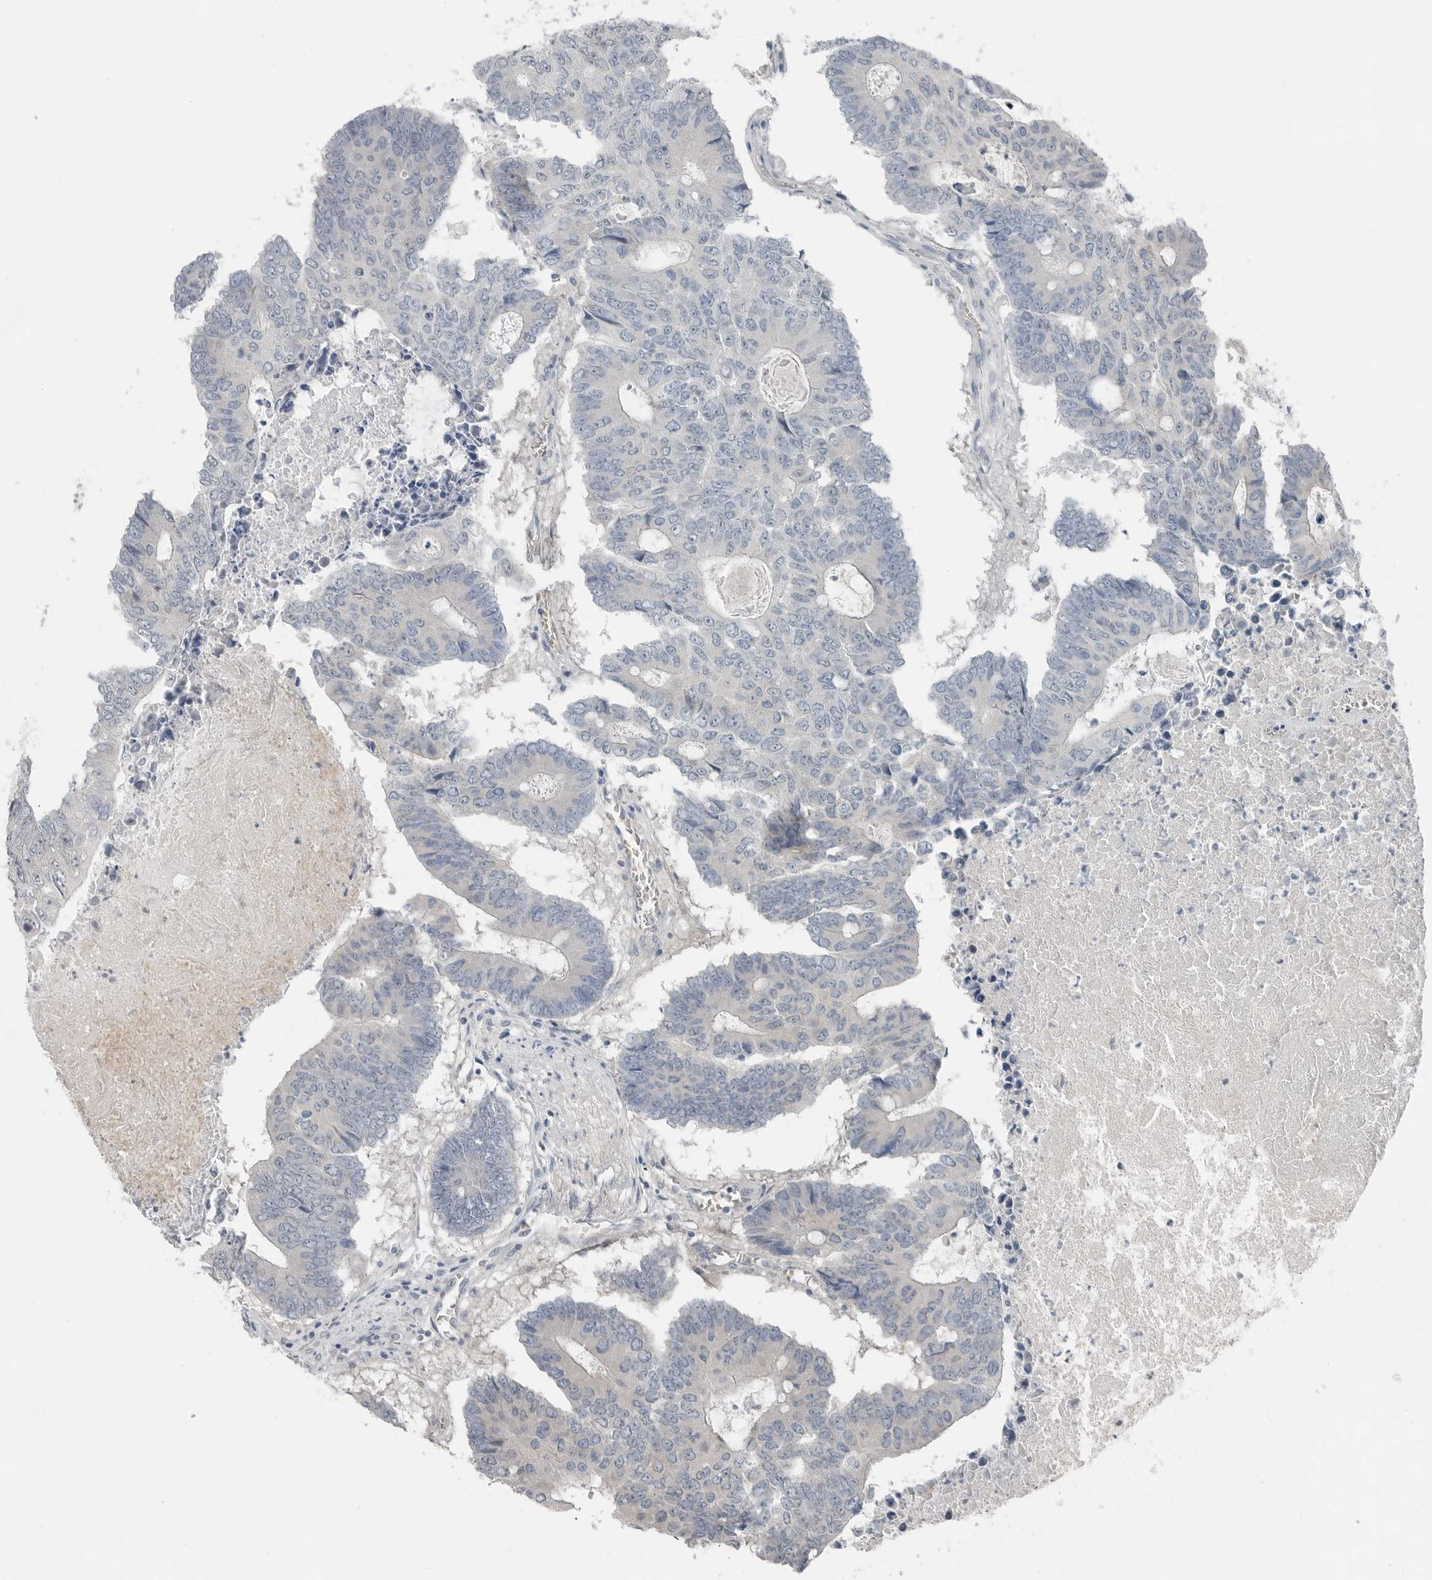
{"staining": {"intensity": "negative", "quantity": "none", "location": "none"}, "tissue": "colorectal cancer", "cell_type": "Tumor cells", "image_type": "cancer", "snomed": [{"axis": "morphology", "description": "Adenocarcinoma, NOS"}, {"axis": "topography", "description": "Colon"}], "caption": "IHC of human colorectal cancer (adenocarcinoma) displays no positivity in tumor cells.", "gene": "FCRLB", "patient": {"sex": "male", "age": 87}}